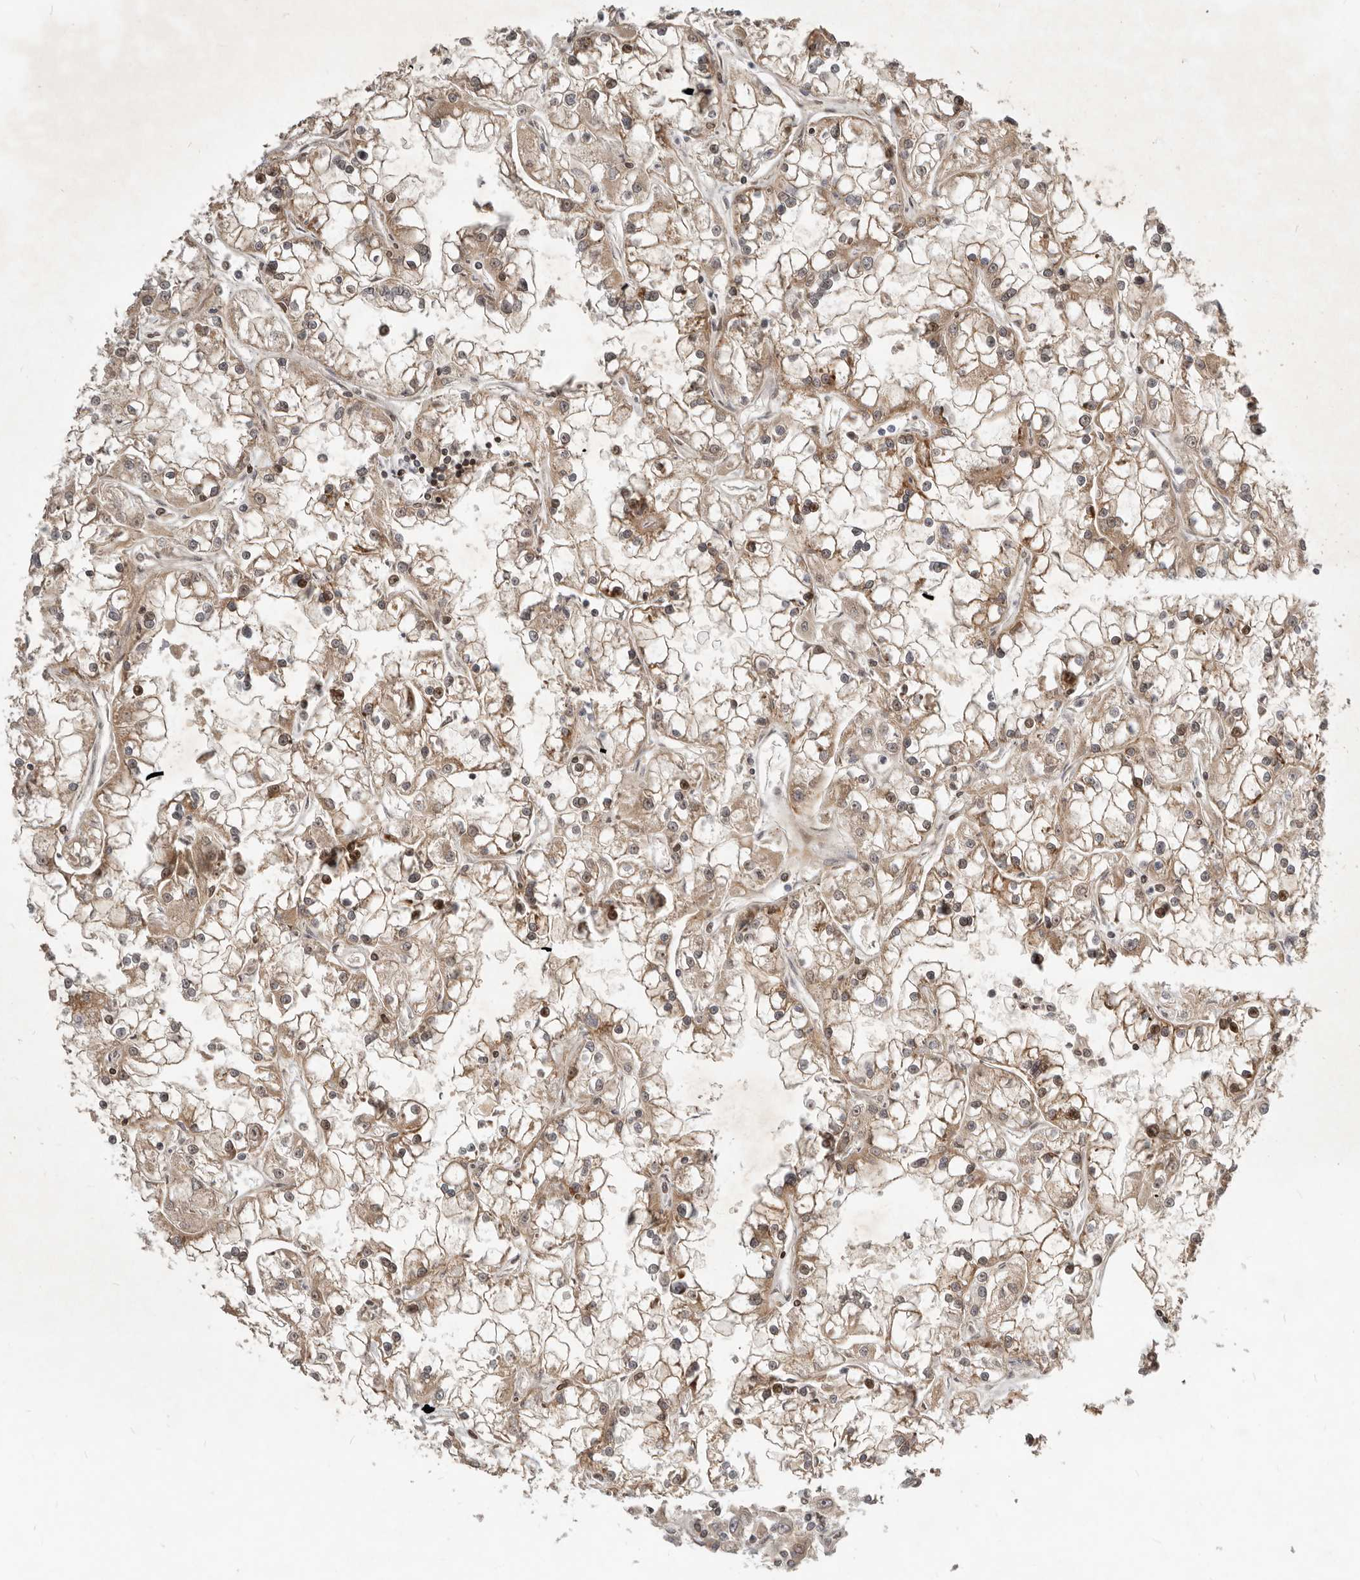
{"staining": {"intensity": "moderate", "quantity": "25%-75%", "location": "cytoplasmic/membranous"}, "tissue": "renal cancer", "cell_type": "Tumor cells", "image_type": "cancer", "snomed": [{"axis": "morphology", "description": "Adenocarcinoma, NOS"}, {"axis": "topography", "description": "Kidney"}], "caption": "Human renal cancer (adenocarcinoma) stained with a protein marker displays moderate staining in tumor cells.", "gene": "NPY4R", "patient": {"sex": "female", "age": 52}}